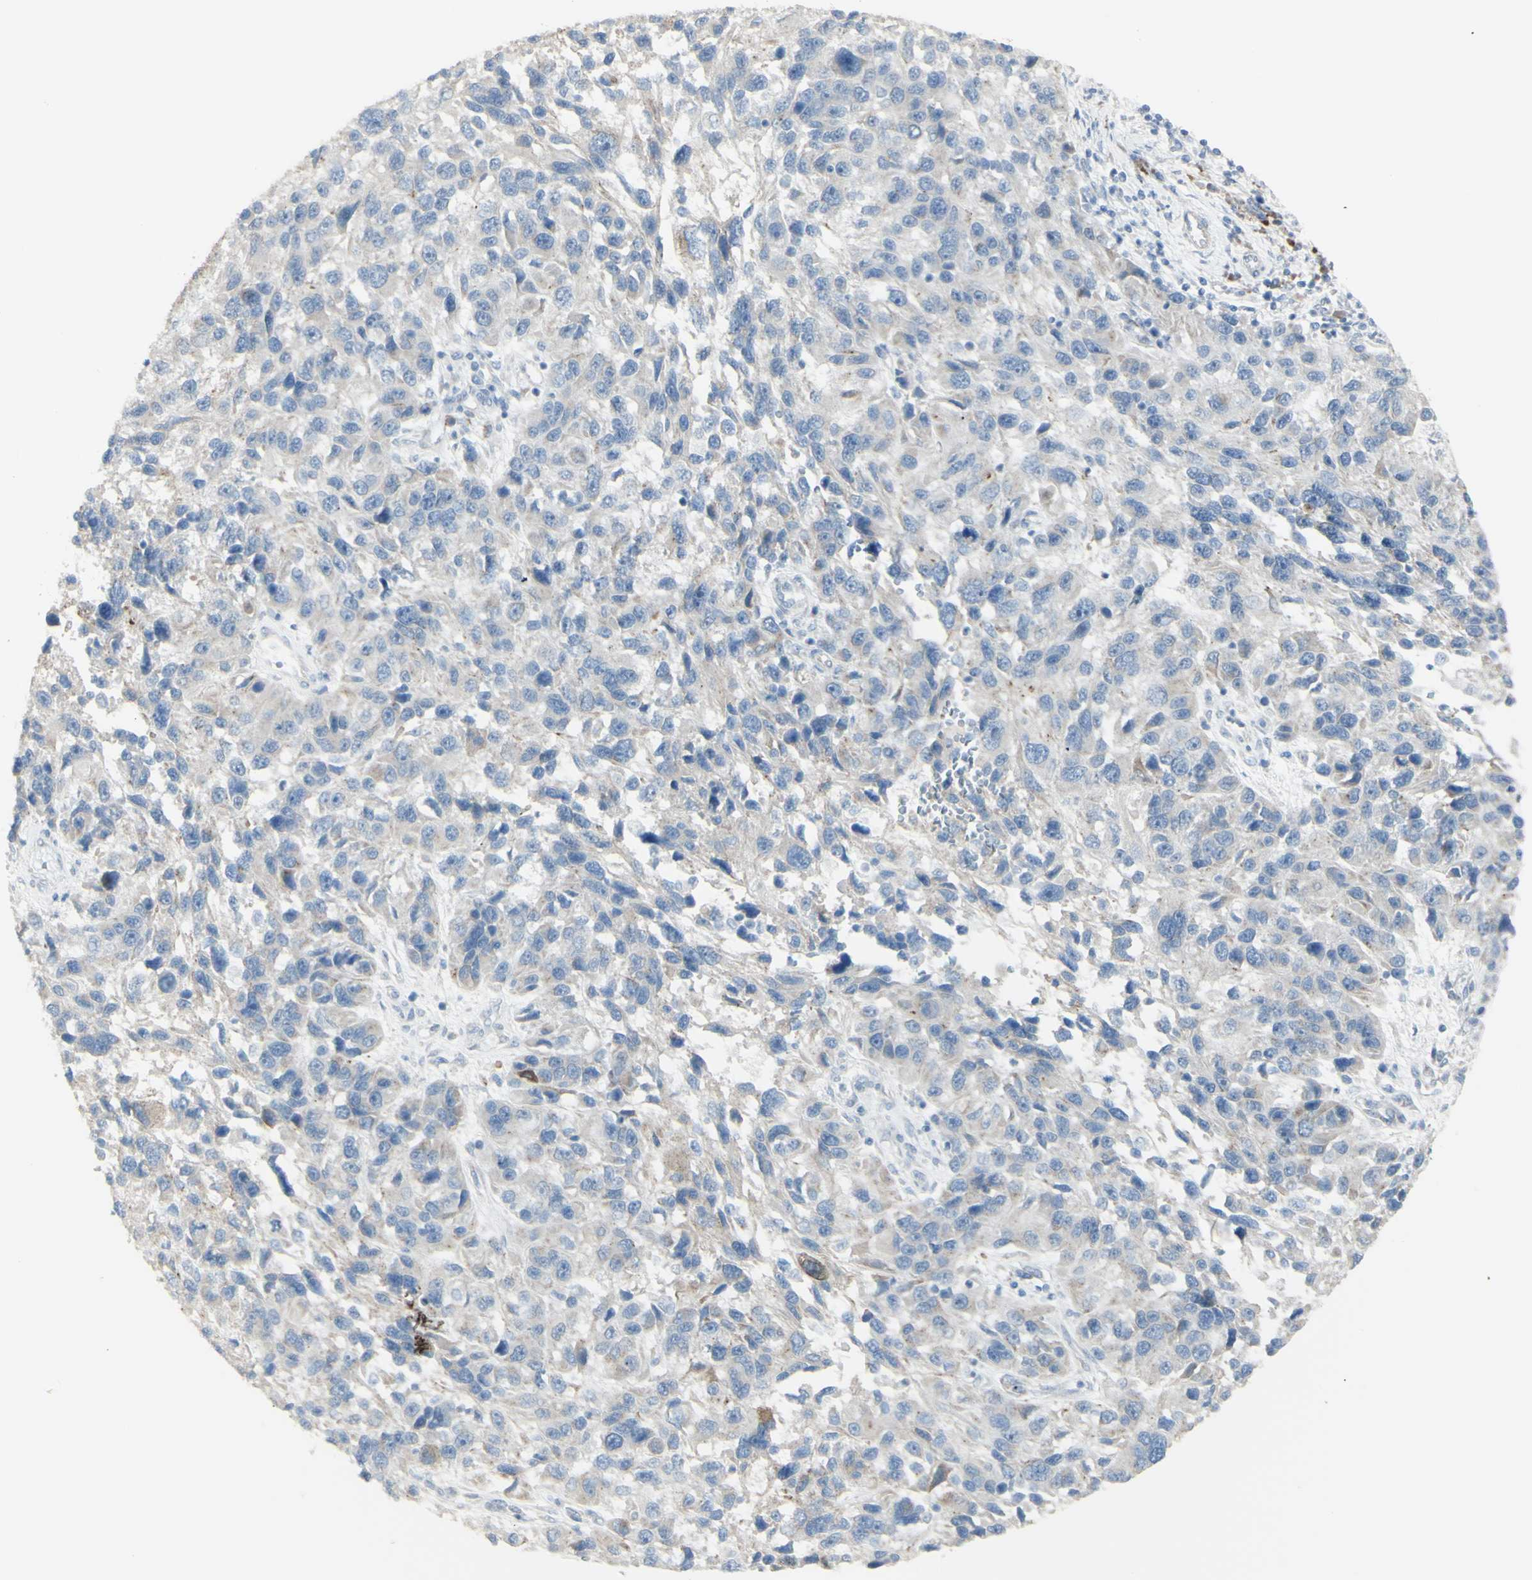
{"staining": {"intensity": "negative", "quantity": "none", "location": "none"}, "tissue": "melanoma", "cell_type": "Tumor cells", "image_type": "cancer", "snomed": [{"axis": "morphology", "description": "Malignant melanoma, NOS"}, {"axis": "topography", "description": "Skin"}], "caption": "The photomicrograph displays no staining of tumor cells in melanoma.", "gene": "NDST4", "patient": {"sex": "male", "age": 53}}